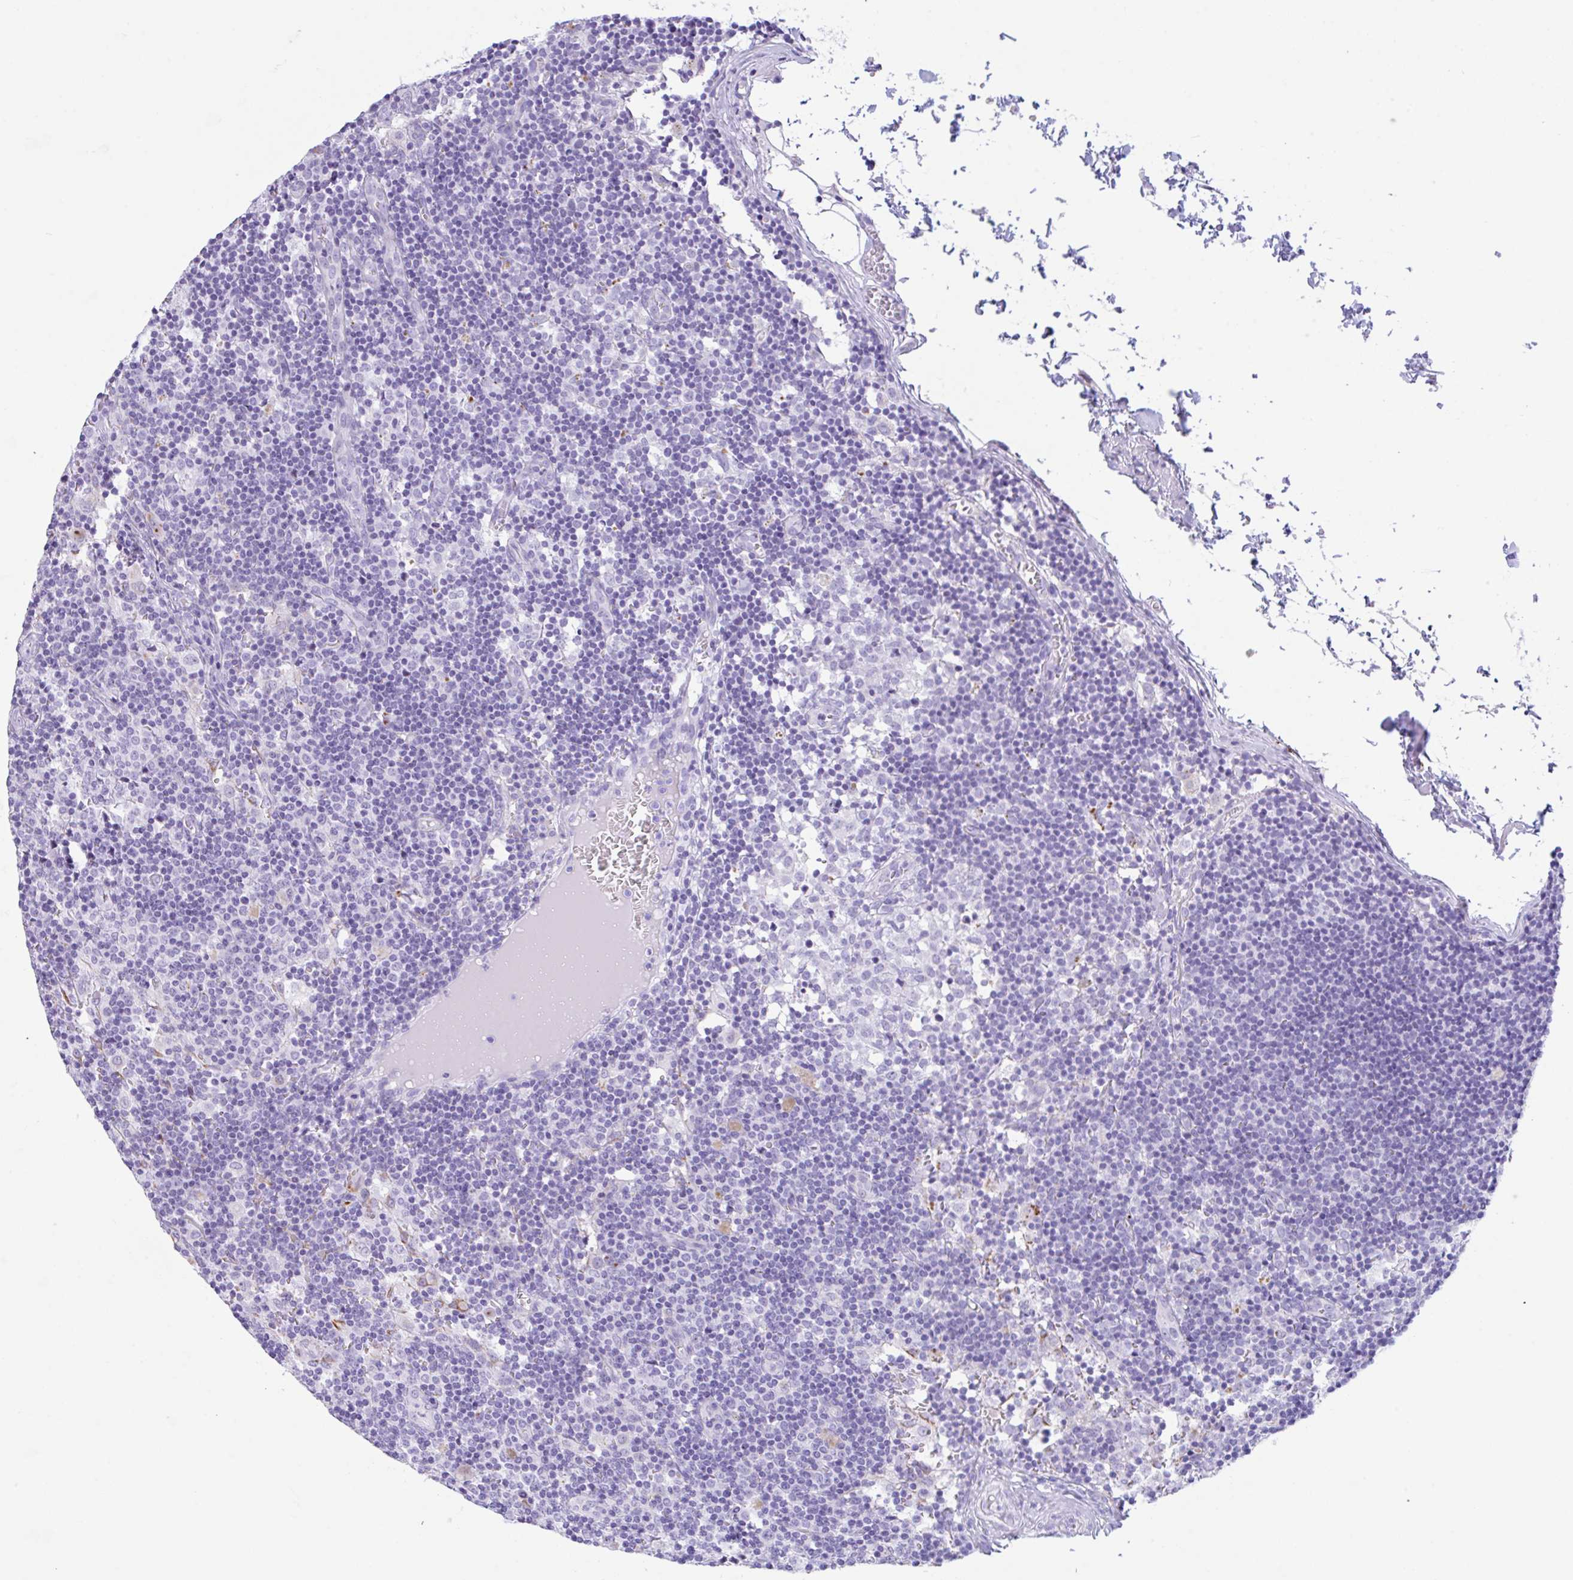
{"staining": {"intensity": "negative", "quantity": "none", "location": "none"}, "tissue": "lymph node", "cell_type": "Germinal center cells", "image_type": "normal", "snomed": [{"axis": "morphology", "description": "Normal tissue, NOS"}, {"axis": "topography", "description": "Lymph node"}], "caption": "Immunohistochemistry histopathology image of unremarkable lymph node: human lymph node stained with DAB (3,3'-diaminobenzidine) shows no significant protein expression in germinal center cells.", "gene": "NDUFAF8", "patient": {"sex": "female", "age": 45}}